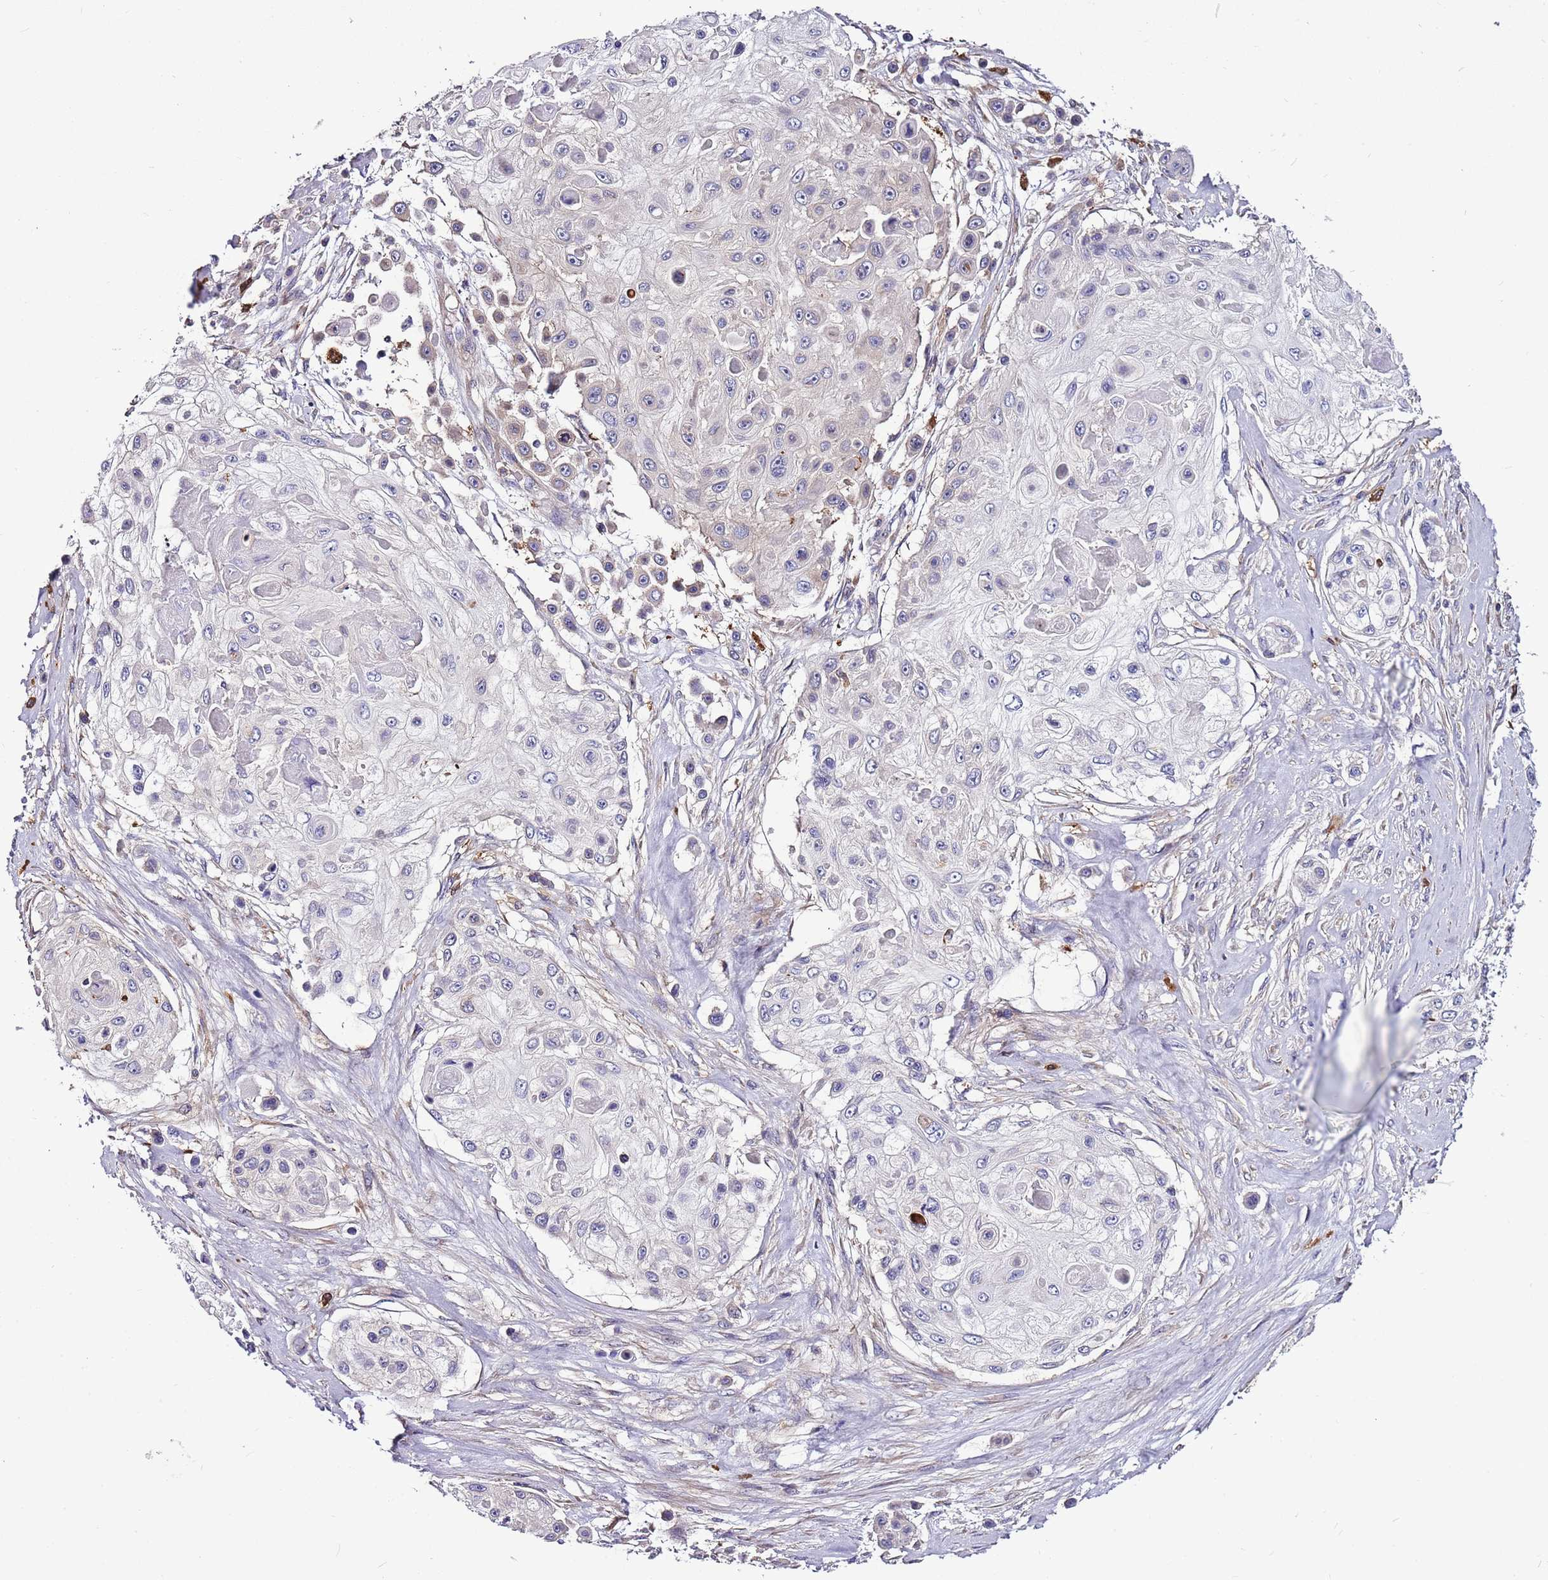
{"staining": {"intensity": "weak", "quantity": "25%-75%", "location": "cytoplasmic/membranous"}, "tissue": "skin cancer", "cell_type": "Tumor cells", "image_type": "cancer", "snomed": [{"axis": "morphology", "description": "Squamous cell carcinoma, NOS"}, {"axis": "topography", "description": "Skin"}], "caption": "A brown stain shows weak cytoplasmic/membranous staining of a protein in human skin cancer tumor cells. (Brightfield microscopy of DAB IHC at high magnification).", "gene": "ATXN2L", "patient": {"sex": "male", "age": 67}}